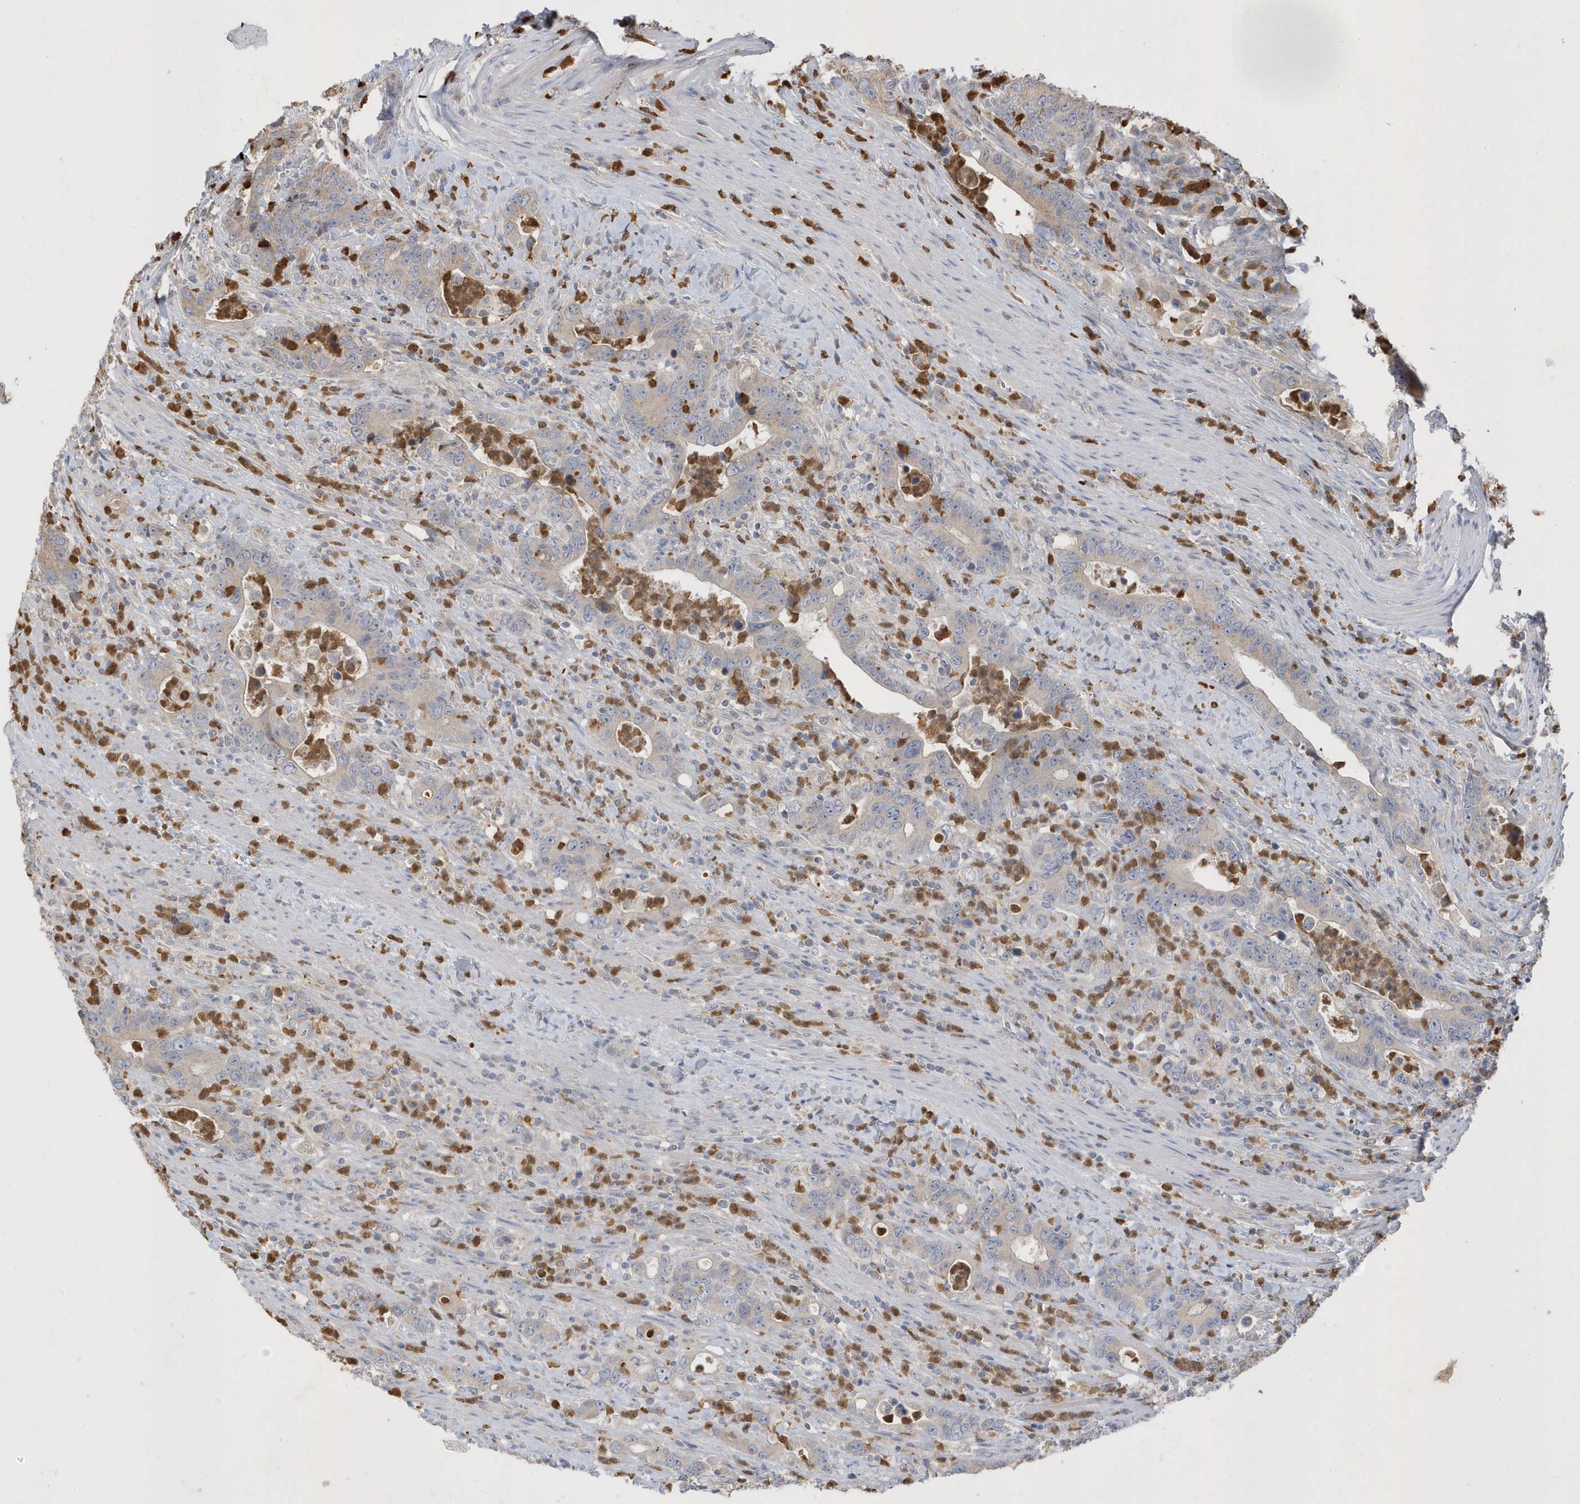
{"staining": {"intensity": "negative", "quantity": "none", "location": "none"}, "tissue": "colorectal cancer", "cell_type": "Tumor cells", "image_type": "cancer", "snomed": [{"axis": "morphology", "description": "Adenocarcinoma, NOS"}, {"axis": "topography", "description": "Colon"}], "caption": "High magnification brightfield microscopy of colorectal cancer (adenocarcinoma) stained with DAB (3,3'-diaminobenzidine) (brown) and counterstained with hematoxylin (blue): tumor cells show no significant positivity.", "gene": "DPP9", "patient": {"sex": "female", "age": 75}}